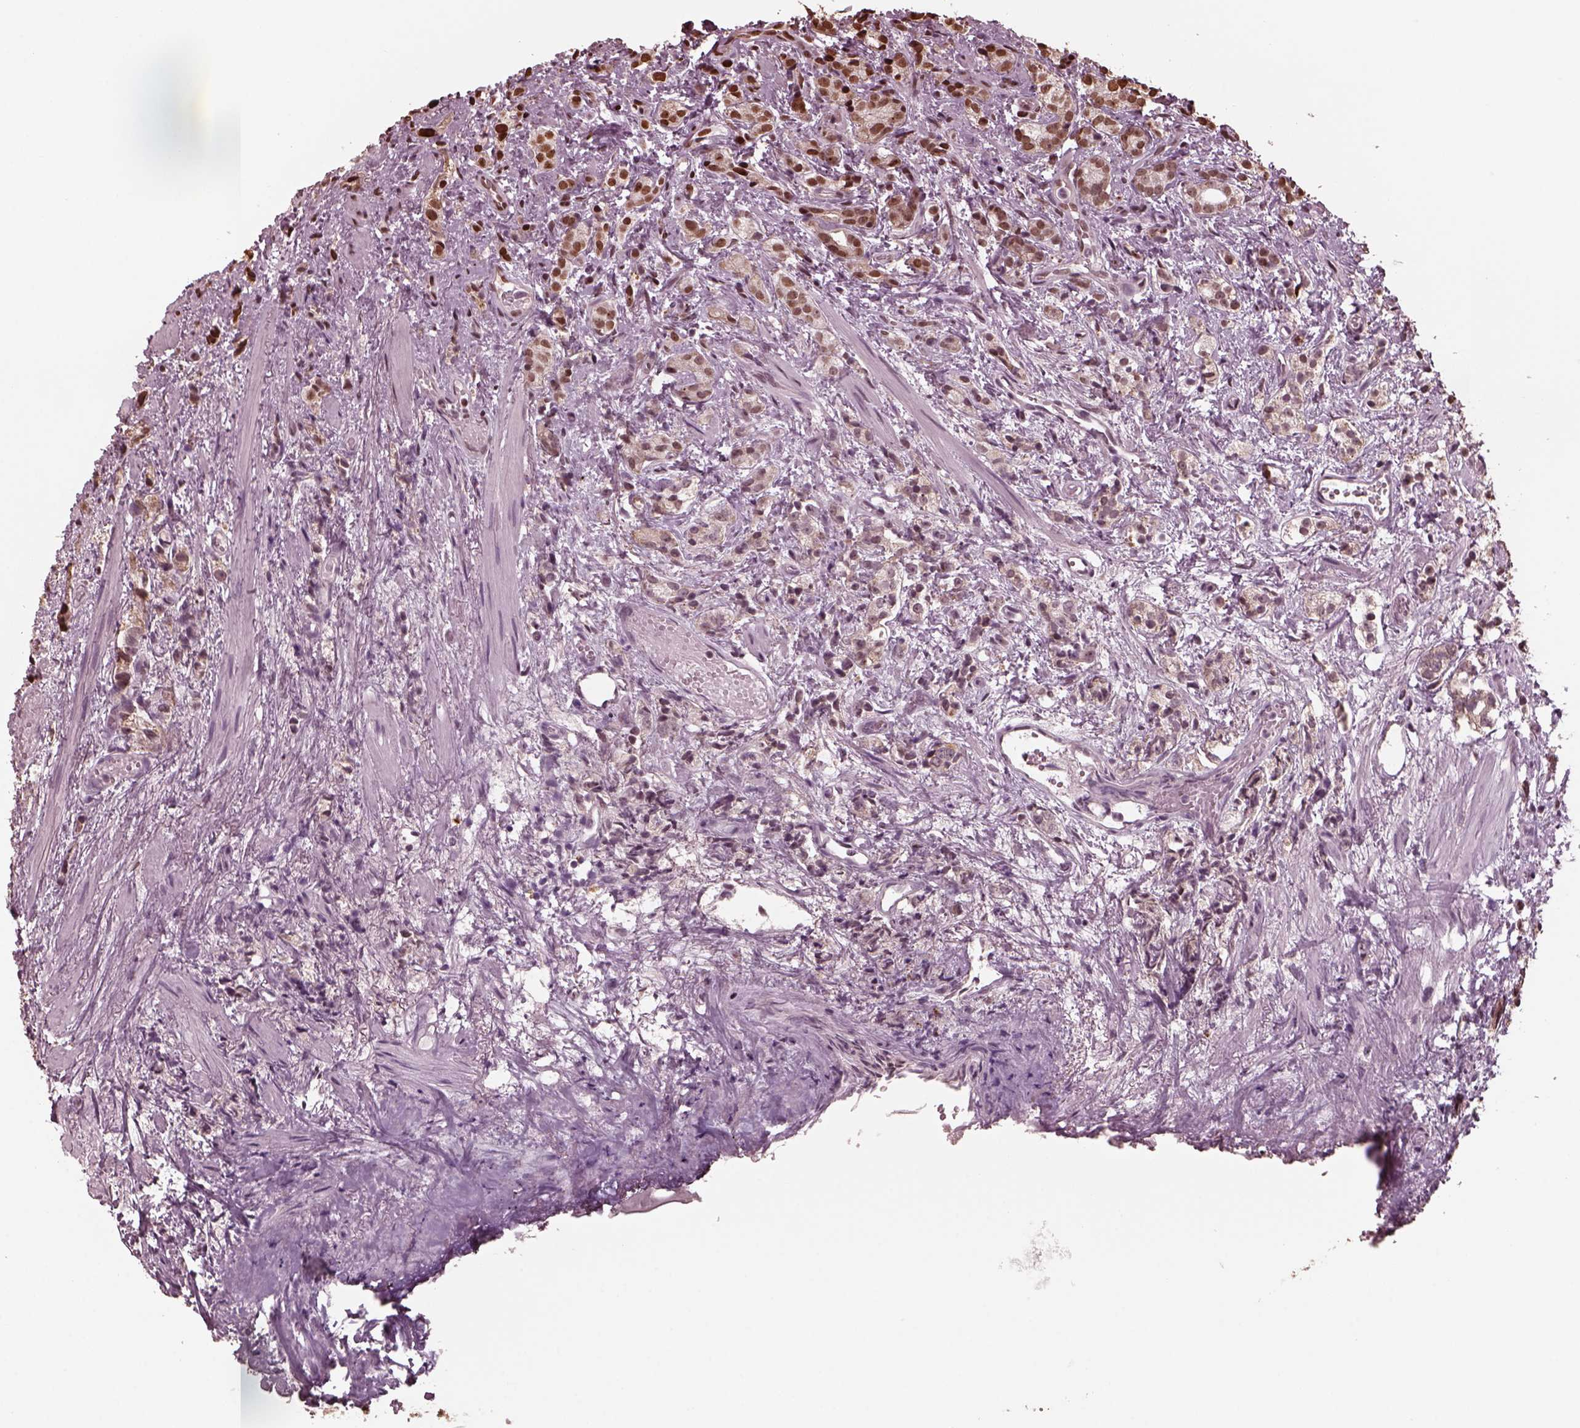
{"staining": {"intensity": "moderate", "quantity": "25%-75%", "location": "nuclear"}, "tissue": "prostate cancer", "cell_type": "Tumor cells", "image_type": "cancer", "snomed": [{"axis": "morphology", "description": "Adenocarcinoma, High grade"}, {"axis": "topography", "description": "Prostate"}], "caption": "Brown immunohistochemical staining in human prostate adenocarcinoma (high-grade) demonstrates moderate nuclear staining in about 25%-75% of tumor cells.", "gene": "NSD1", "patient": {"sex": "male", "age": 53}}